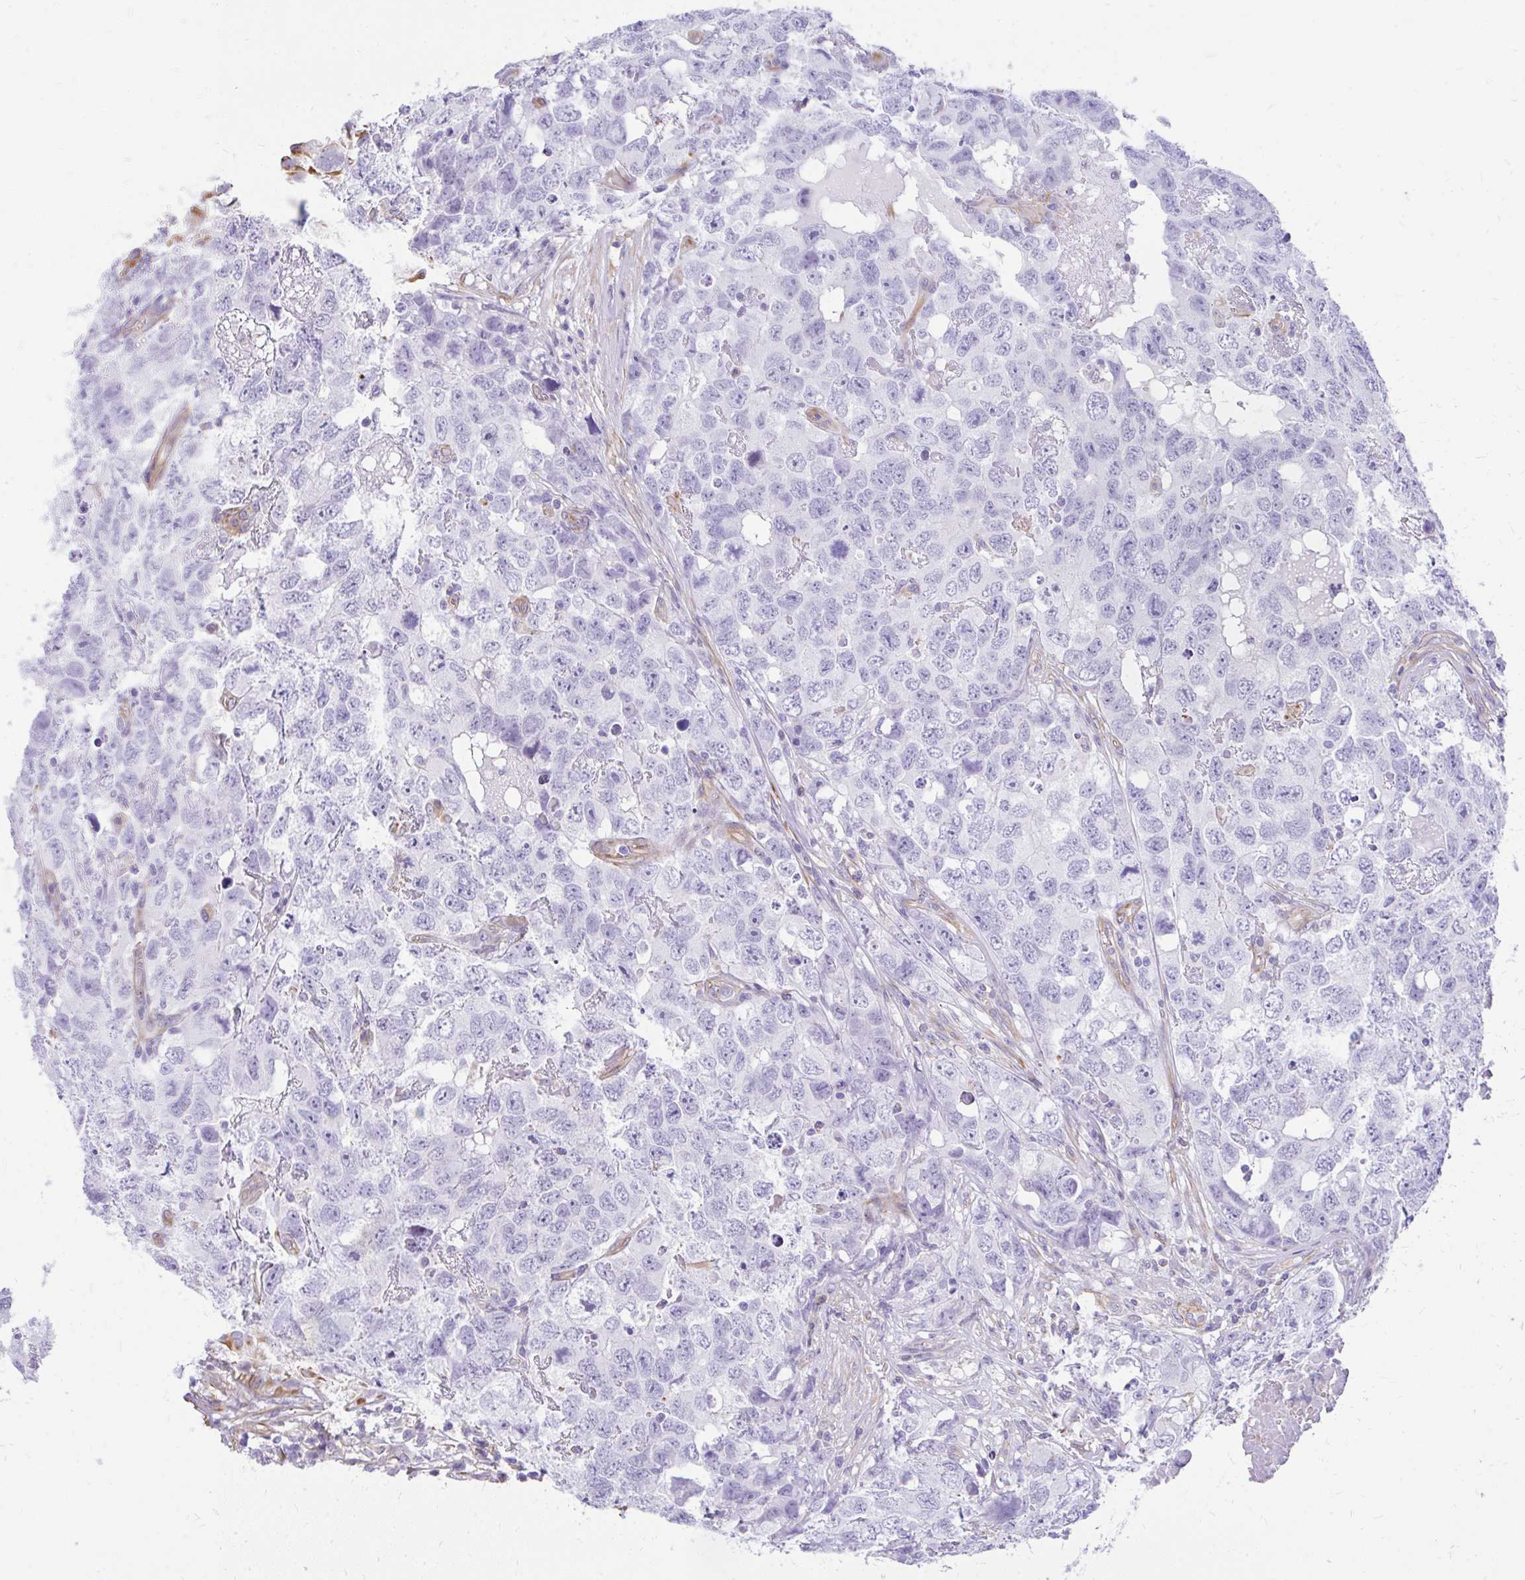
{"staining": {"intensity": "negative", "quantity": "none", "location": "none"}, "tissue": "testis cancer", "cell_type": "Tumor cells", "image_type": "cancer", "snomed": [{"axis": "morphology", "description": "Carcinoma, Embryonal, NOS"}, {"axis": "topography", "description": "Testis"}], "caption": "Testis cancer was stained to show a protein in brown. There is no significant expression in tumor cells.", "gene": "FAM83C", "patient": {"sex": "male", "age": 22}}